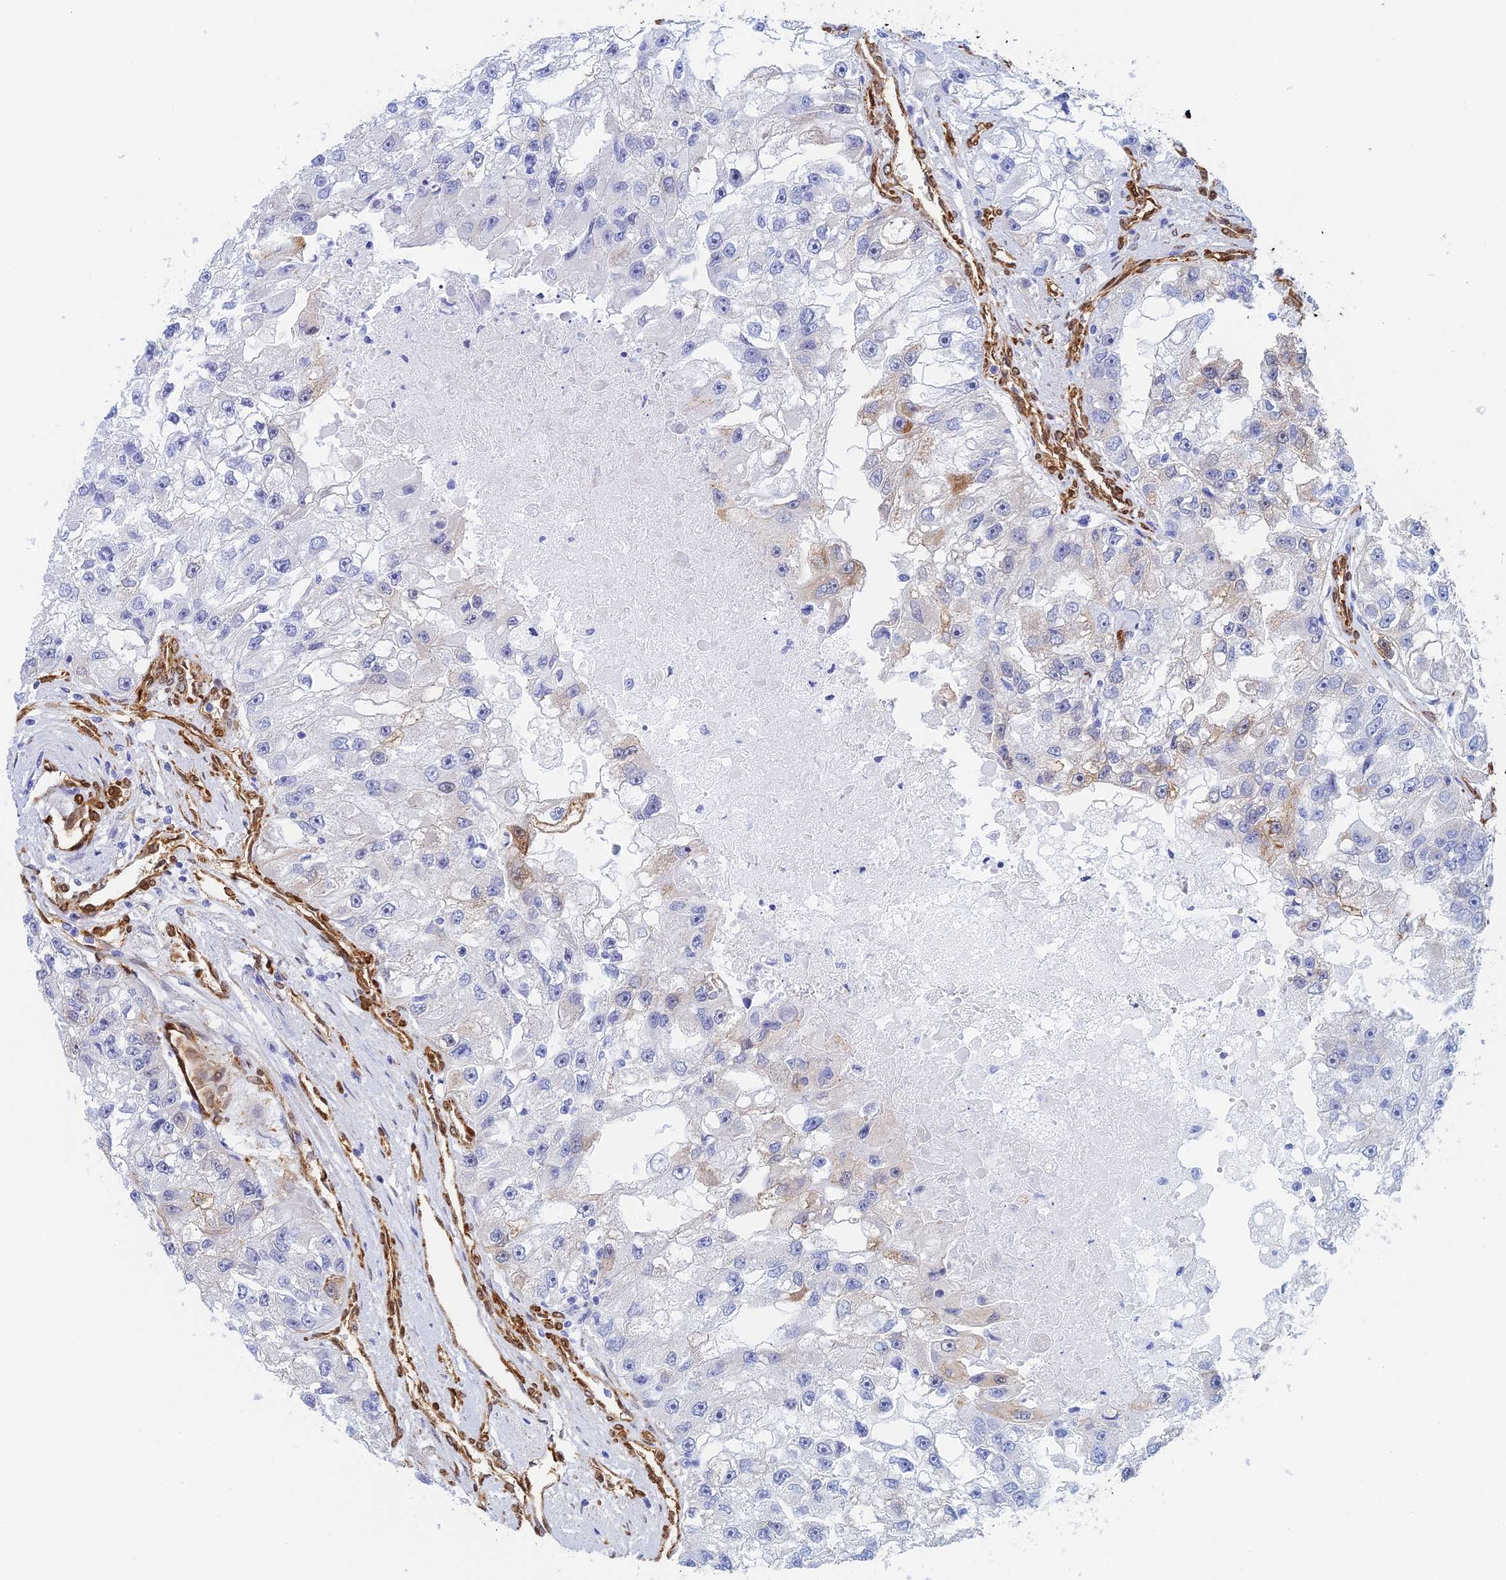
{"staining": {"intensity": "weak", "quantity": "<25%", "location": "cytoplasmic/membranous"}, "tissue": "renal cancer", "cell_type": "Tumor cells", "image_type": "cancer", "snomed": [{"axis": "morphology", "description": "Adenocarcinoma, NOS"}, {"axis": "topography", "description": "Kidney"}], "caption": "High magnification brightfield microscopy of renal cancer stained with DAB (3,3'-diaminobenzidine) (brown) and counterstained with hematoxylin (blue): tumor cells show no significant staining.", "gene": "CRIP2", "patient": {"sex": "male", "age": 63}}